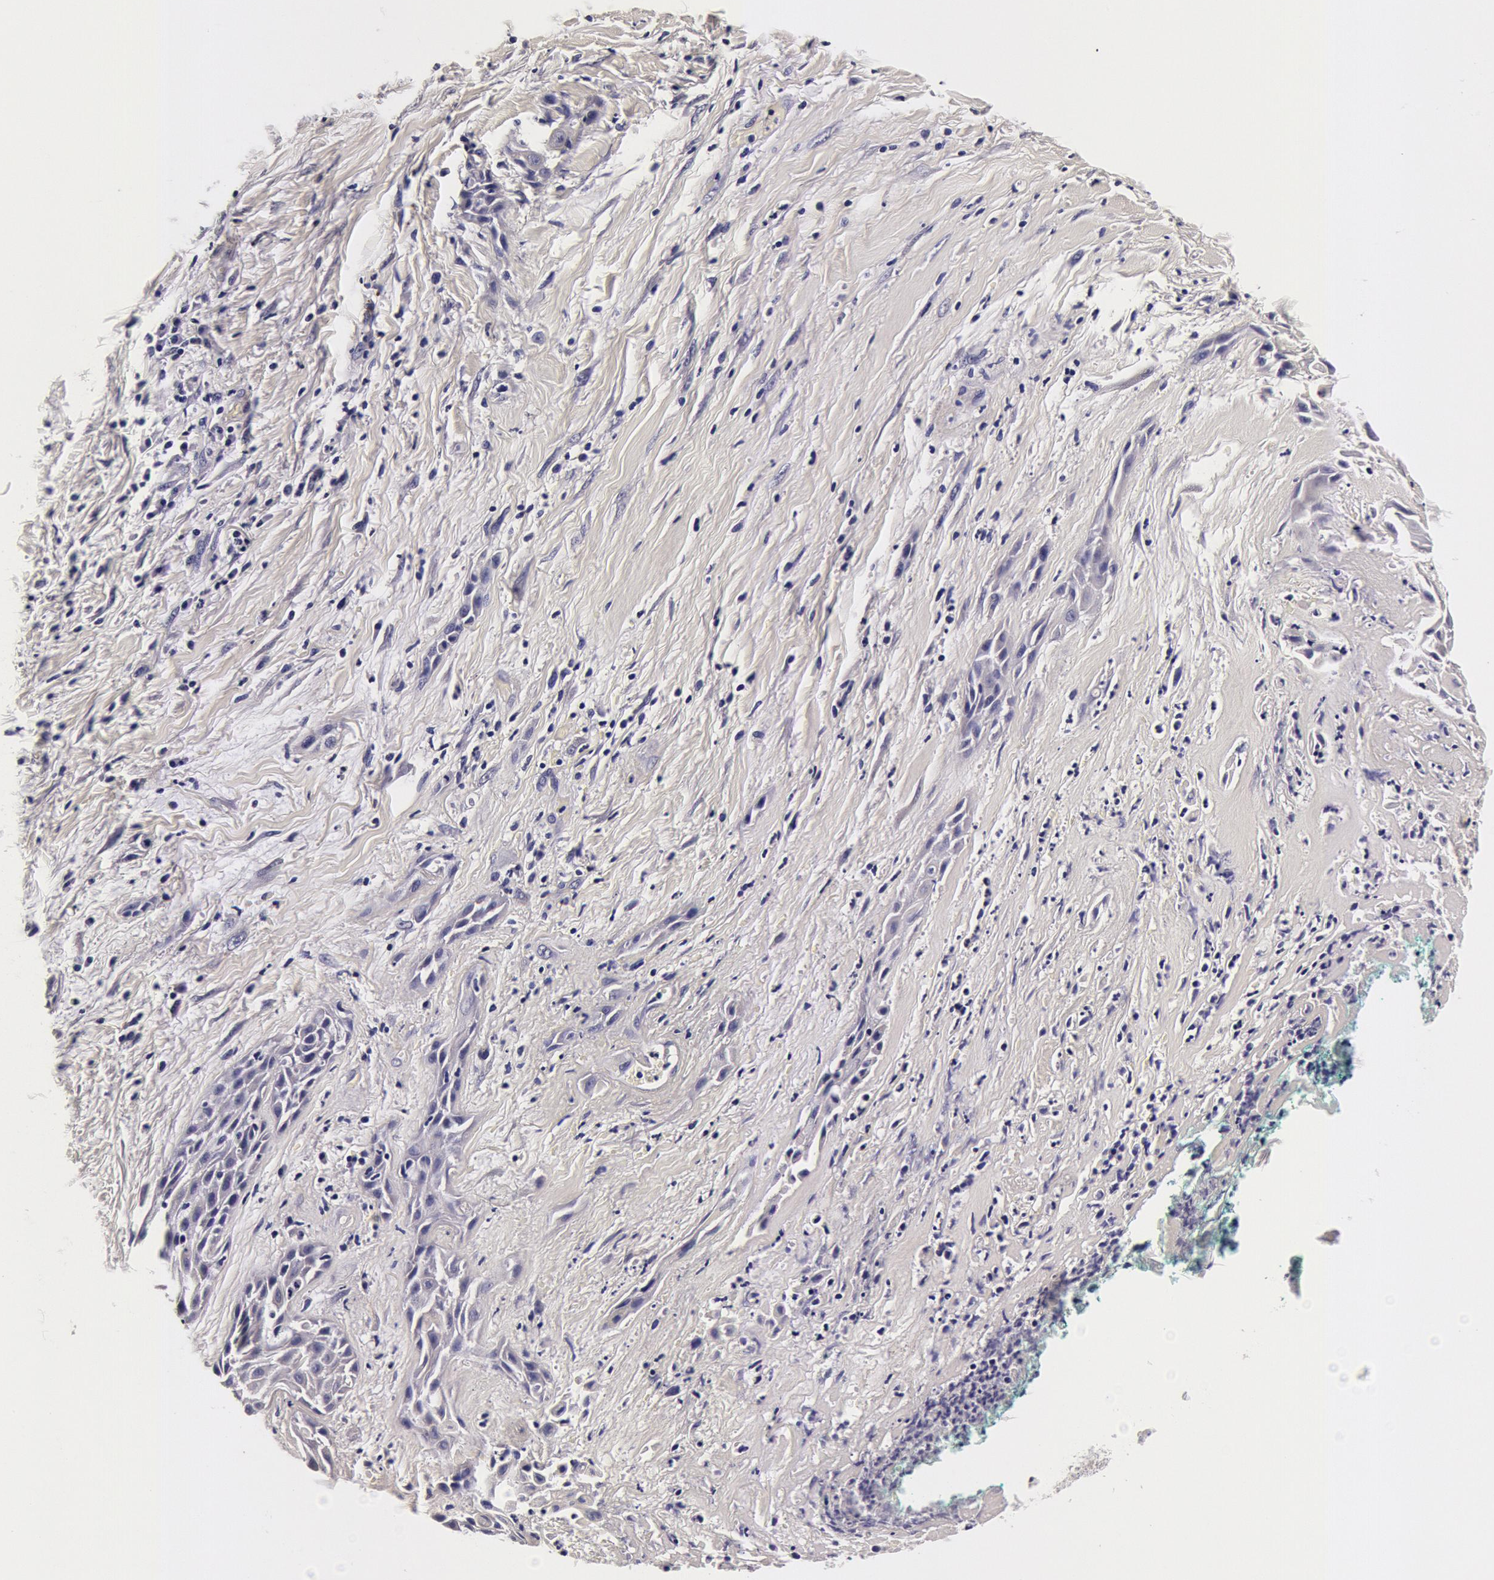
{"staining": {"intensity": "negative", "quantity": "none", "location": "none"}, "tissue": "skin cancer", "cell_type": "Tumor cells", "image_type": "cancer", "snomed": [{"axis": "morphology", "description": "Squamous cell carcinoma, NOS"}, {"axis": "topography", "description": "Skin"}, {"axis": "topography", "description": "Anal"}], "caption": "Immunohistochemistry (IHC) micrograph of skin squamous cell carcinoma stained for a protein (brown), which displays no positivity in tumor cells. The staining is performed using DAB (3,3'-diaminobenzidine) brown chromogen with nuclei counter-stained in using hematoxylin.", "gene": "CCDC22", "patient": {"sex": "male", "age": 64}}